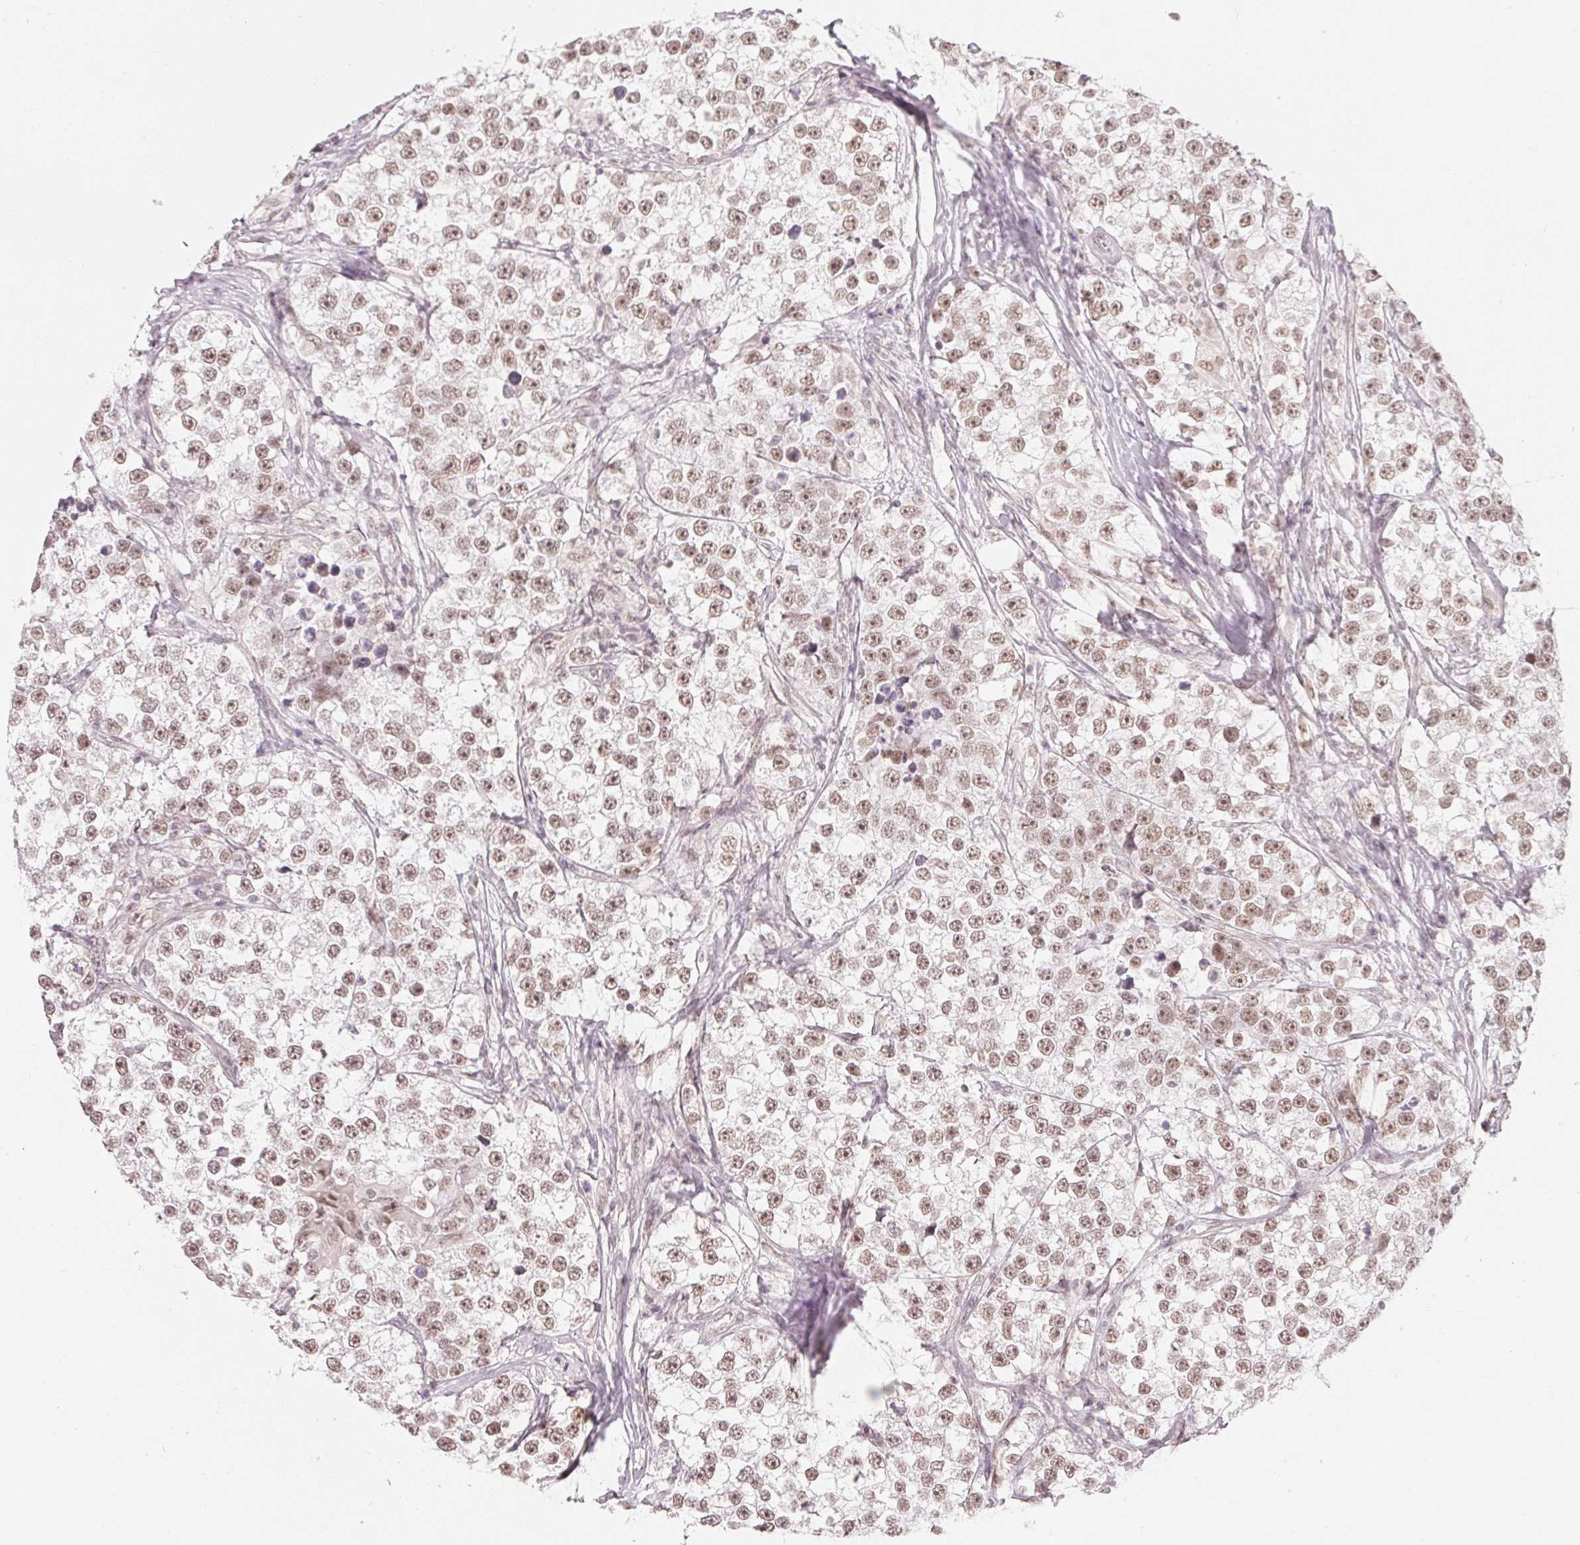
{"staining": {"intensity": "moderate", "quantity": ">75%", "location": "nuclear"}, "tissue": "testis cancer", "cell_type": "Tumor cells", "image_type": "cancer", "snomed": [{"axis": "morphology", "description": "Seminoma, NOS"}, {"axis": "topography", "description": "Testis"}], "caption": "Testis seminoma stained with DAB immunohistochemistry (IHC) reveals medium levels of moderate nuclear staining in approximately >75% of tumor cells.", "gene": "NXF3", "patient": {"sex": "male", "age": 46}}